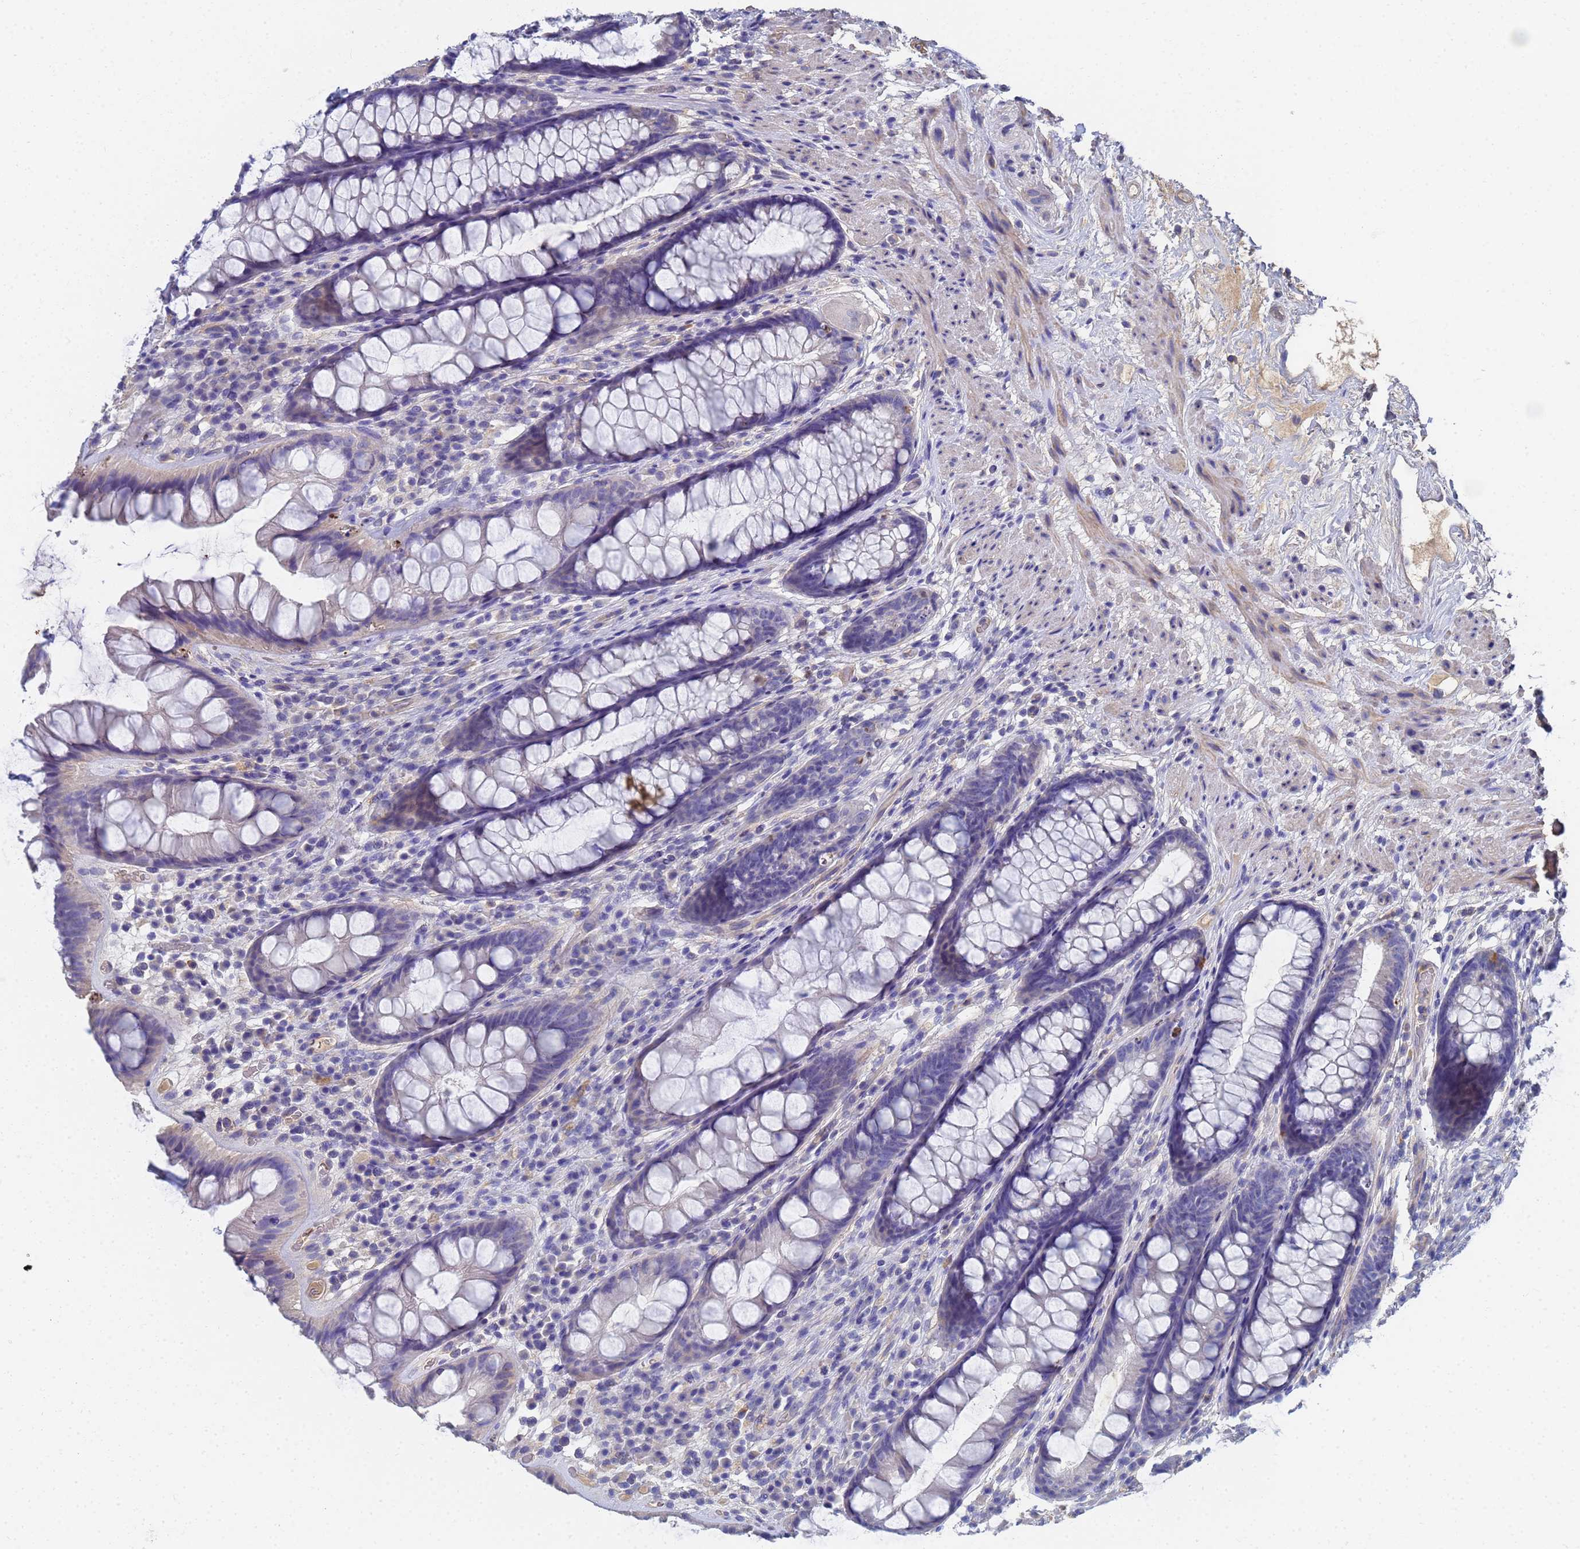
{"staining": {"intensity": "weak", "quantity": "<25%", "location": "cytoplasmic/membranous"}, "tissue": "rectum", "cell_type": "Glandular cells", "image_type": "normal", "snomed": [{"axis": "morphology", "description": "Normal tissue, NOS"}, {"axis": "topography", "description": "Rectum"}], "caption": "There is no significant staining in glandular cells of rectum. (DAB immunohistochemistry (IHC) with hematoxylin counter stain).", "gene": "LBX2", "patient": {"sex": "male", "age": 74}}